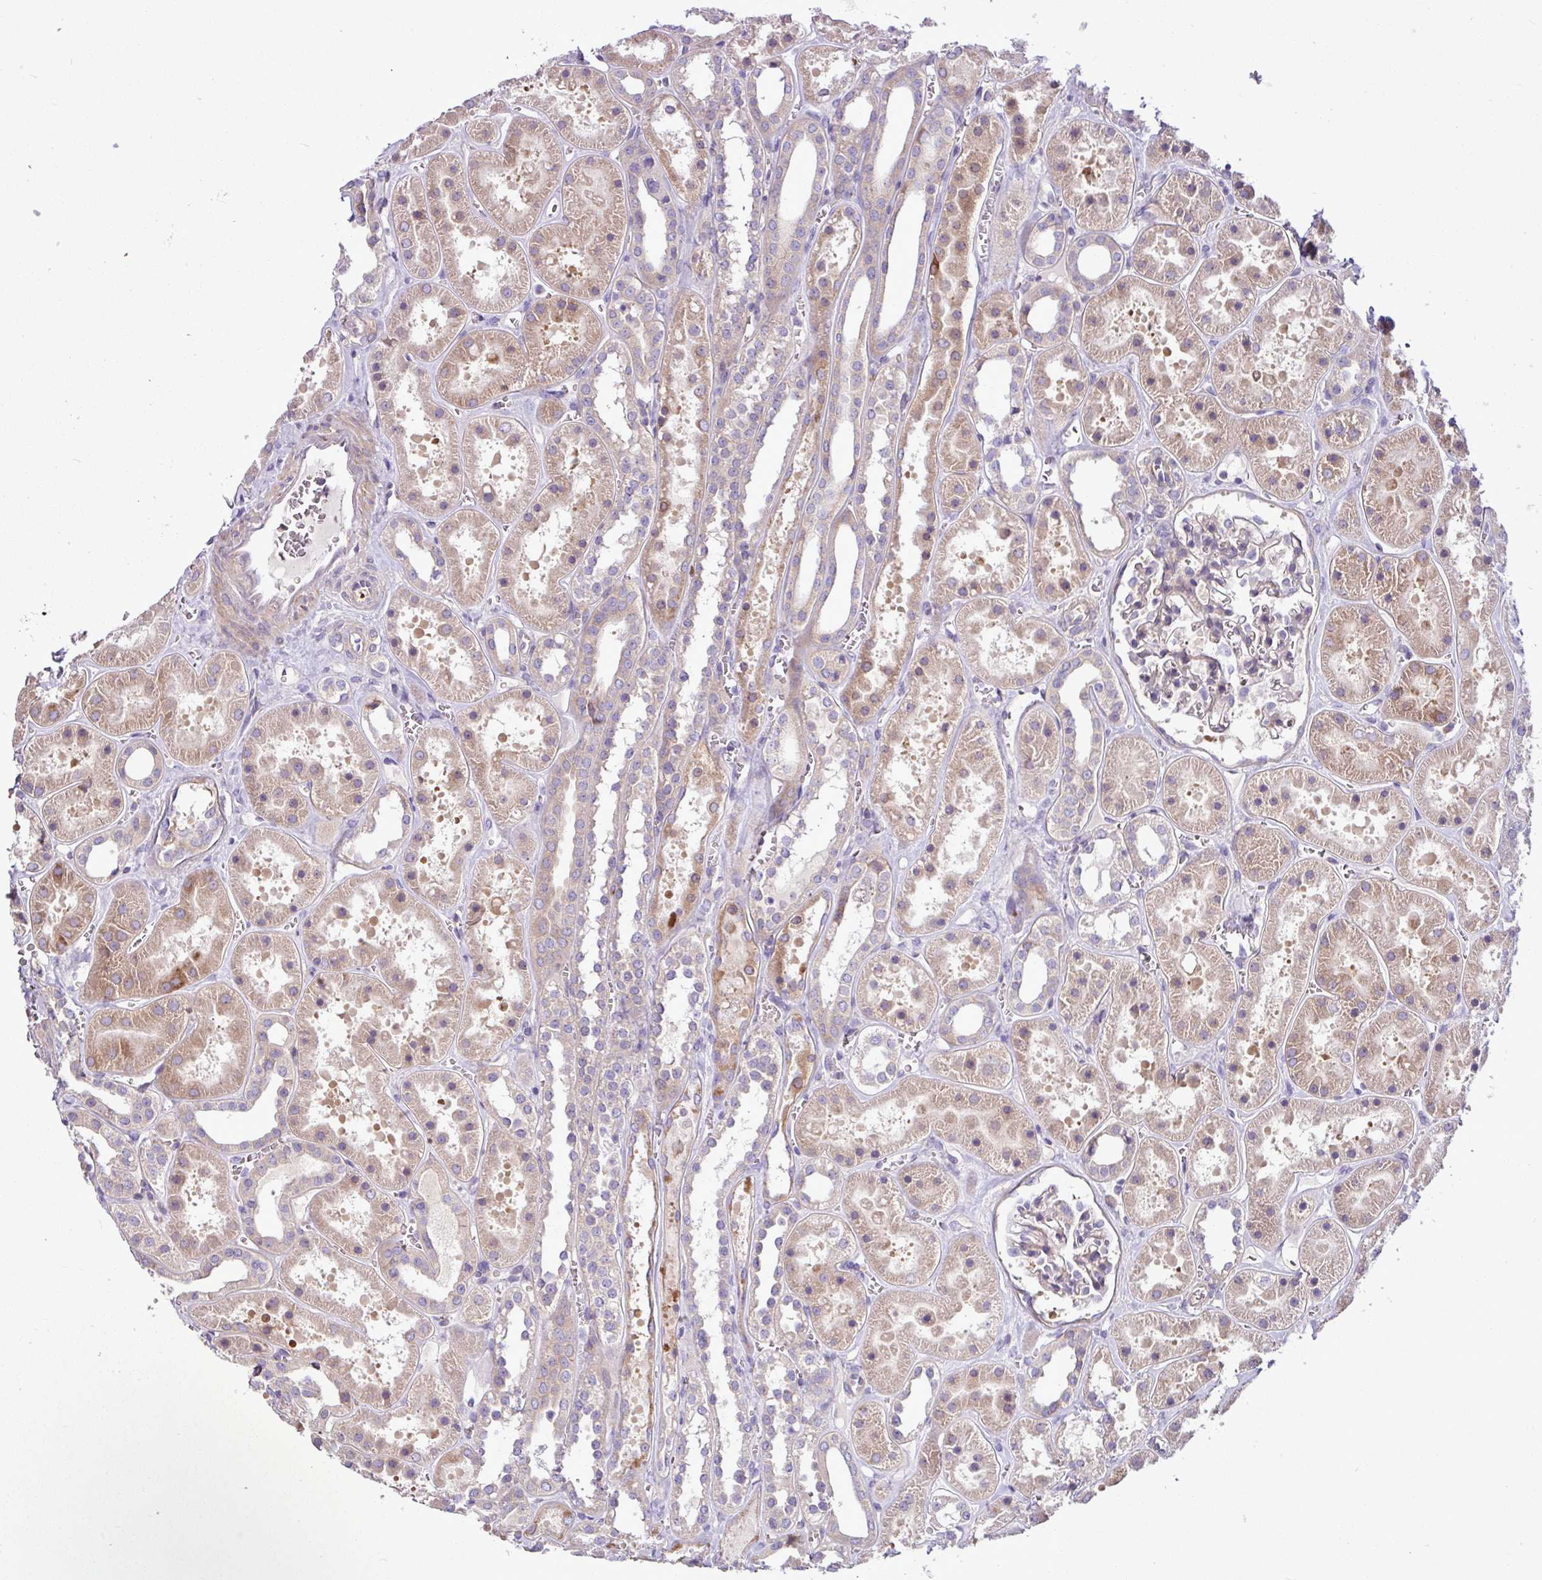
{"staining": {"intensity": "moderate", "quantity": "<25%", "location": "cytoplasmic/membranous"}, "tissue": "kidney", "cell_type": "Cells in glomeruli", "image_type": "normal", "snomed": [{"axis": "morphology", "description": "Normal tissue, NOS"}, {"axis": "topography", "description": "Kidney"}], "caption": "Immunohistochemical staining of unremarkable human kidney displays moderate cytoplasmic/membranous protein positivity in about <25% of cells in glomeruli.", "gene": "MROH2A", "patient": {"sex": "female", "age": 41}}